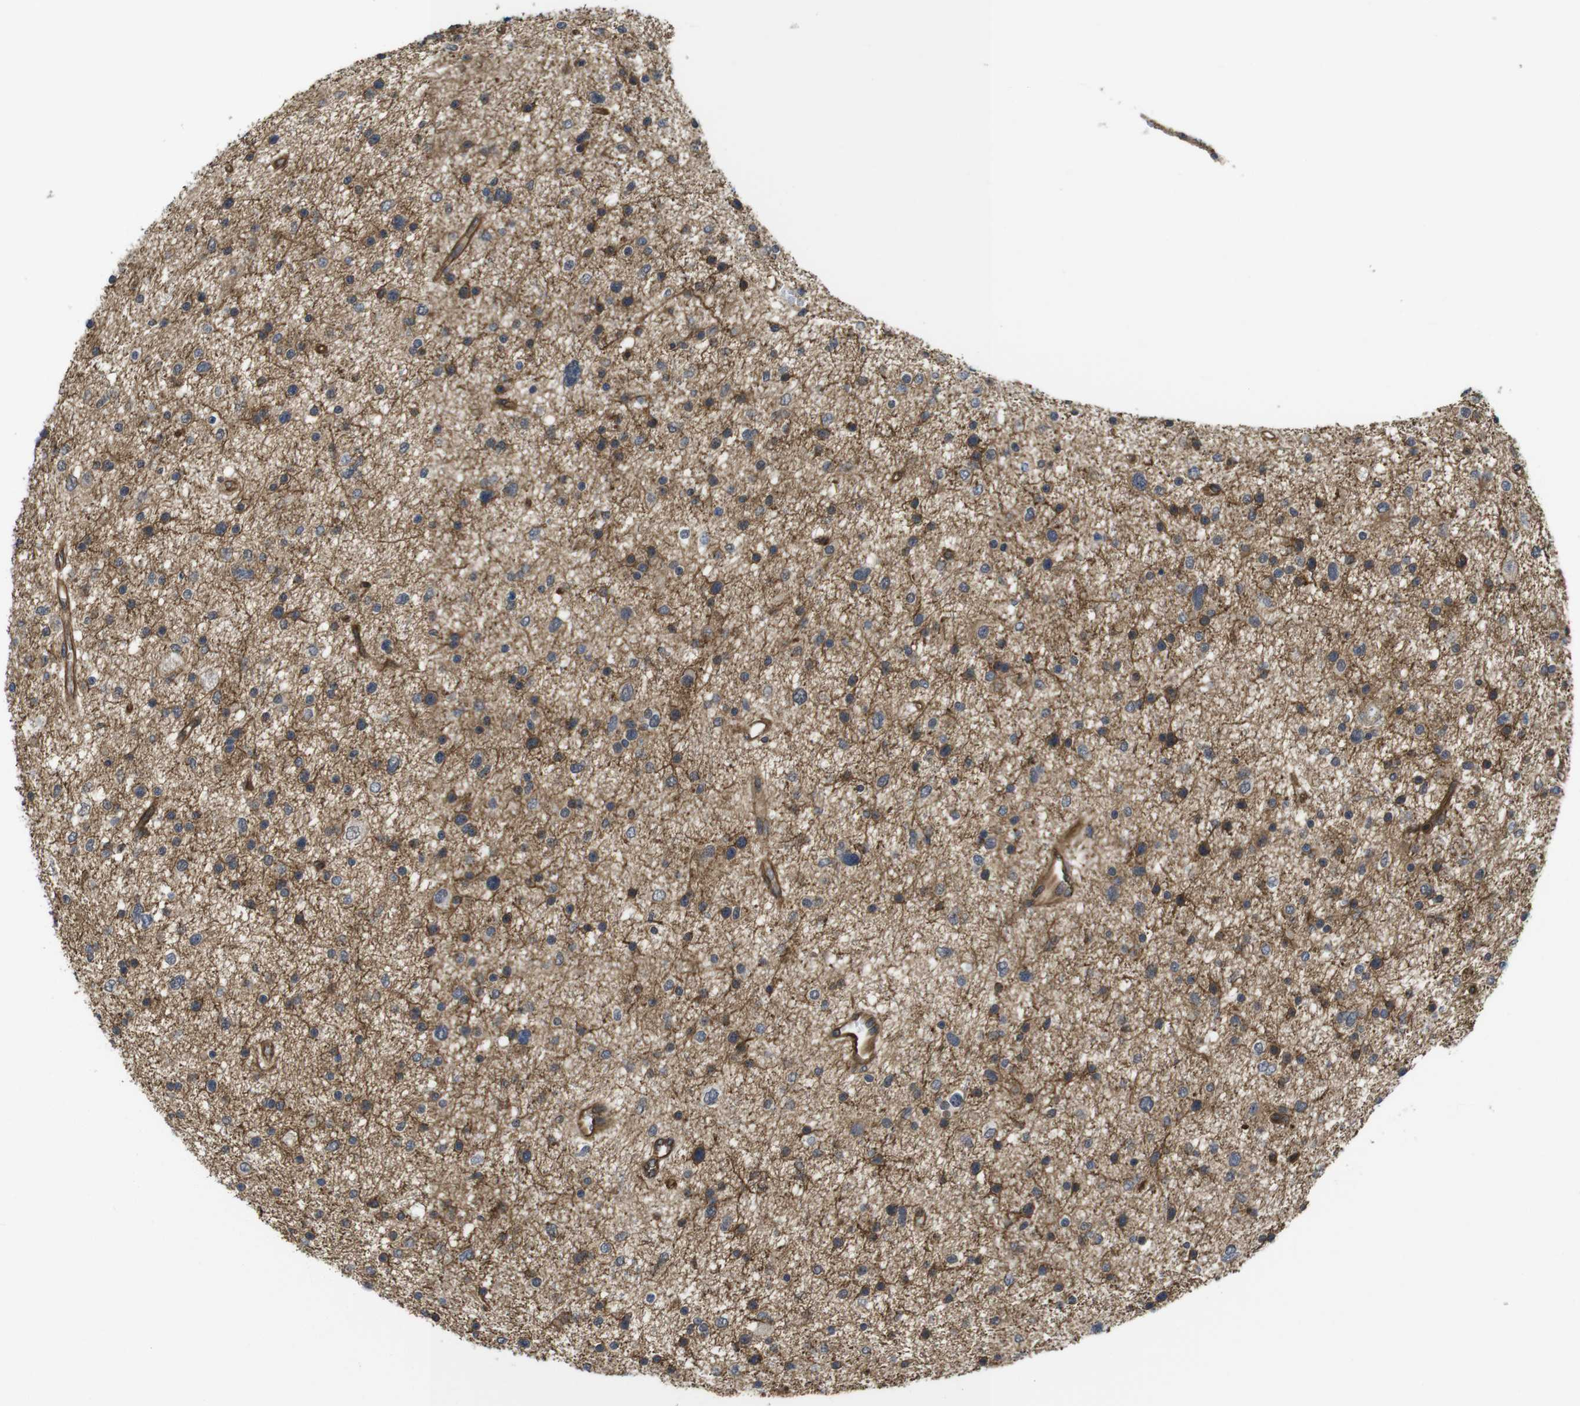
{"staining": {"intensity": "moderate", "quantity": "<25%", "location": "cytoplasmic/membranous"}, "tissue": "glioma", "cell_type": "Tumor cells", "image_type": "cancer", "snomed": [{"axis": "morphology", "description": "Glioma, malignant, Low grade"}, {"axis": "topography", "description": "Brain"}], "caption": "Immunohistochemical staining of glioma exhibits low levels of moderate cytoplasmic/membranous positivity in approximately <25% of tumor cells.", "gene": "ZDHHC5", "patient": {"sex": "female", "age": 37}}